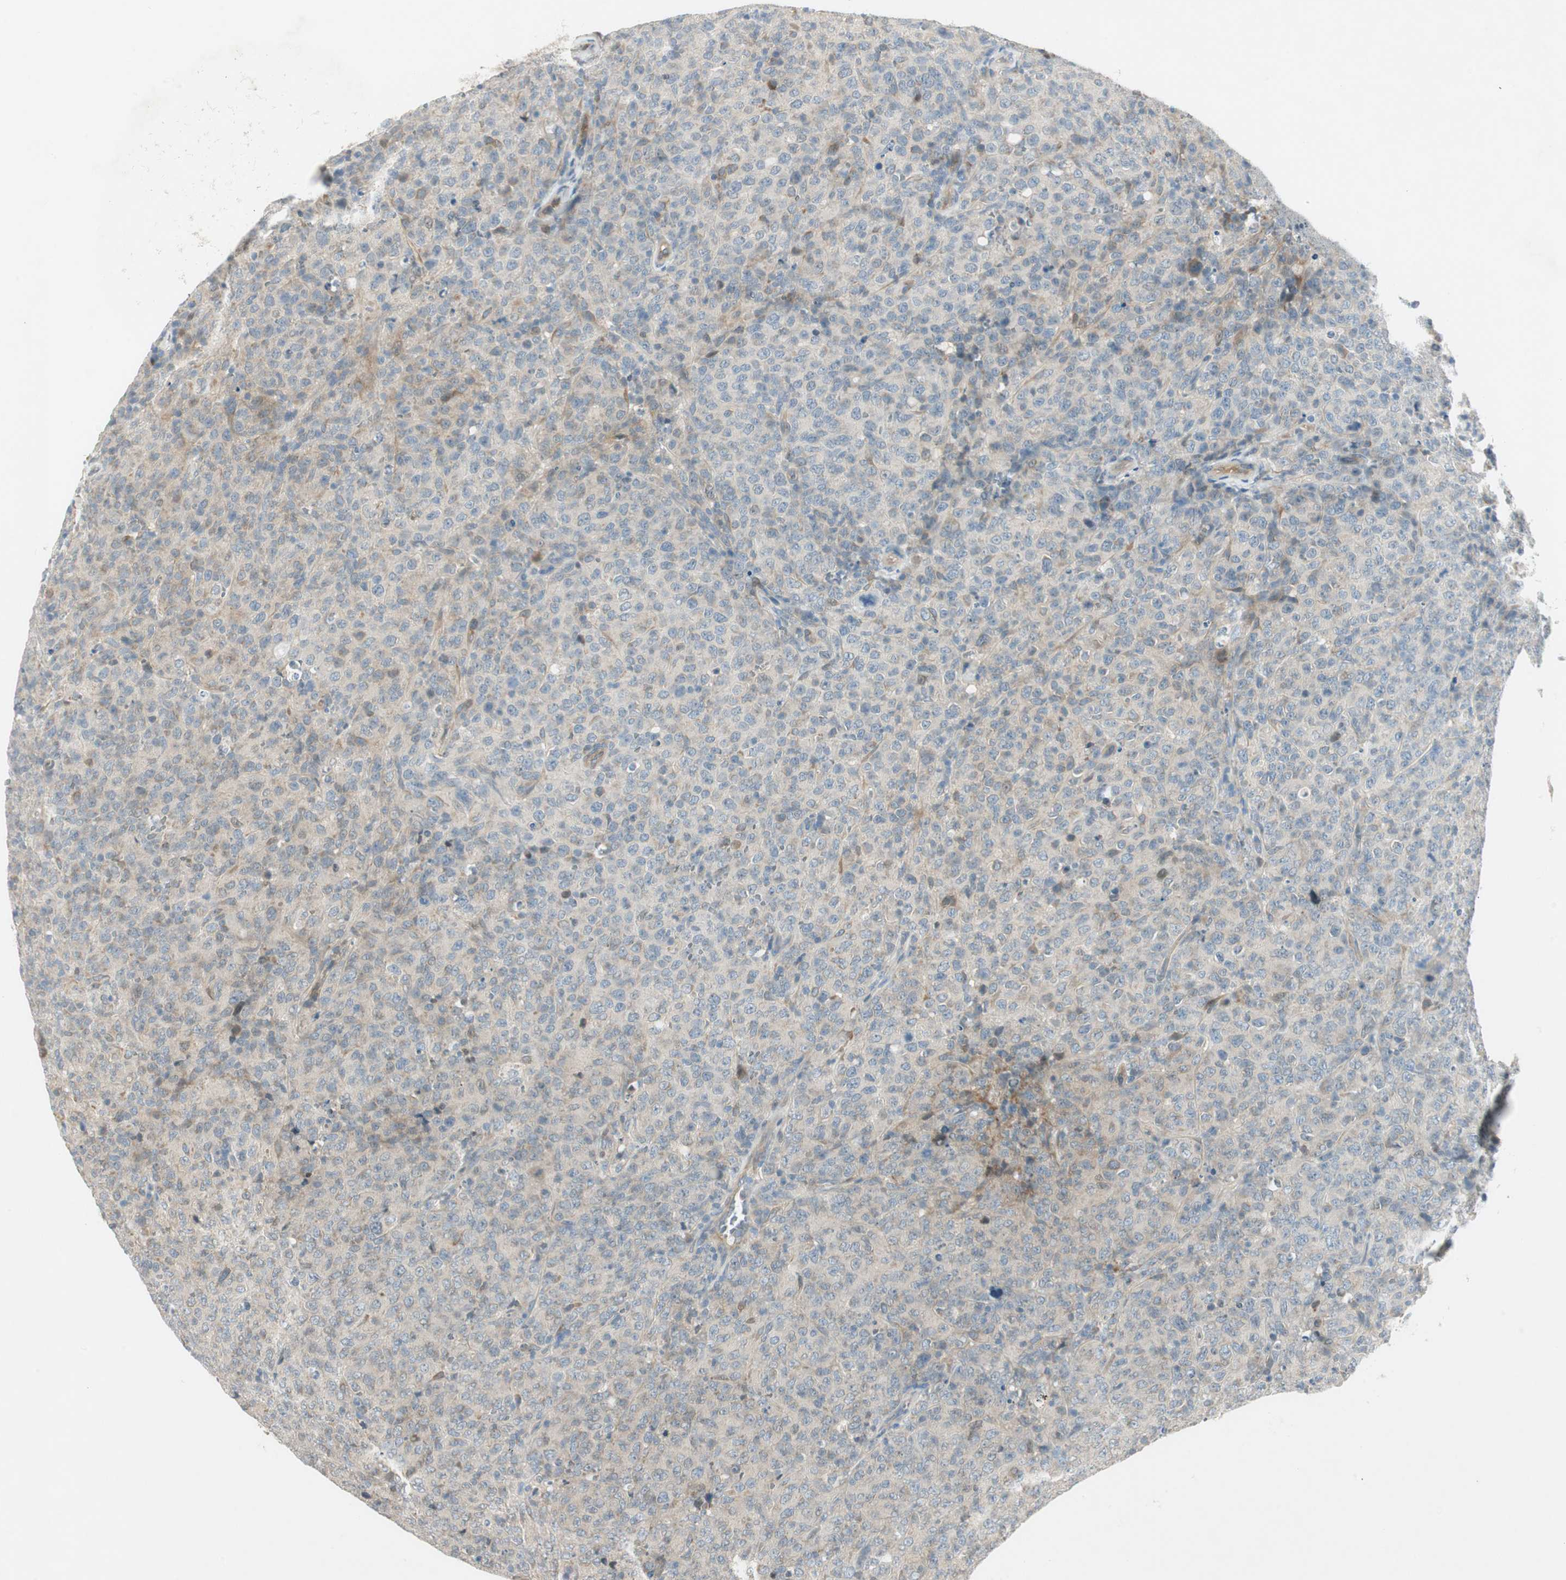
{"staining": {"intensity": "weak", "quantity": "25%-75%", "location": "cytoplasmic/membranous"}, "tissue": "lymphoma", "cell_type": "Tumor cells", "image_type": "cancer", "snomed": [{"axis": "morphology", "description": "Malignant lymphoma, non-Hodgkin's type, High grade"}, {"axis": "topography", "description": "Tonsil"}], "caption": "Brown immunohistochemical staining in human high-grade malignant lymphoma, non-Hodgkin's type exhibits weak cytoplasmic/membranous staining in approximately 25%-75% of tumor cells.", "gene": "STON1-GTF2A1L", "patient": {"sex": "female", "age": 36}}